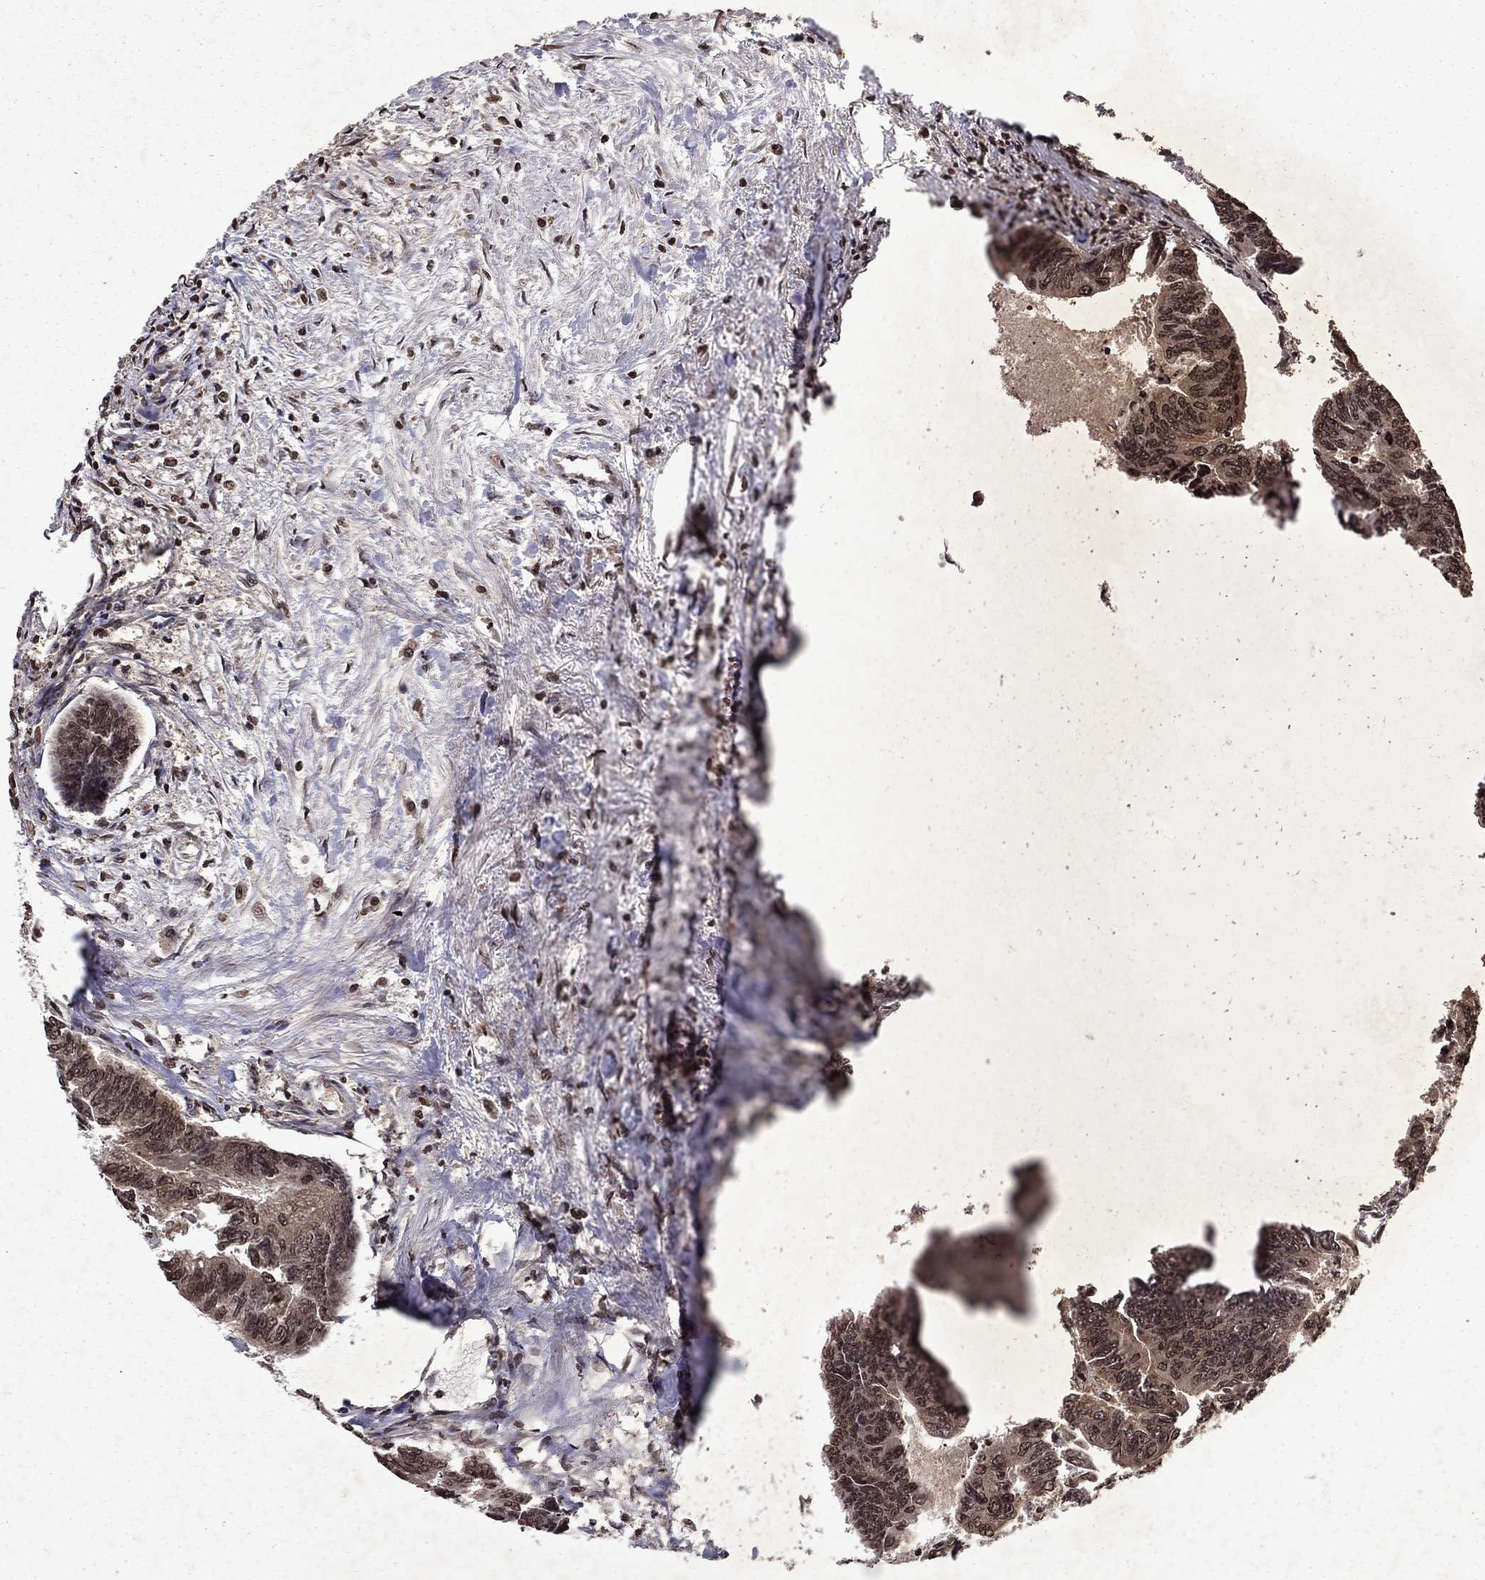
{"staining": {"intensity": "negative", "quantity": "none", "location": "none"}, "tissue": "colorectal cancer", "cell_type": "Tumor cells", "image_type": "cancer", "snomed": [{"axis": "morphology", "description": "Adenocarcinoma, NOS"}, {"axis": "topography", "description": "Colon"}], "caption": "DAB (3,3'-diaminobenzidine) immunohistochemical staining of human colorectal cancer exhibits no significant staining in tumor cells.", "gene": "PIN4", "patient": {"sex": "female", "age": 65}}